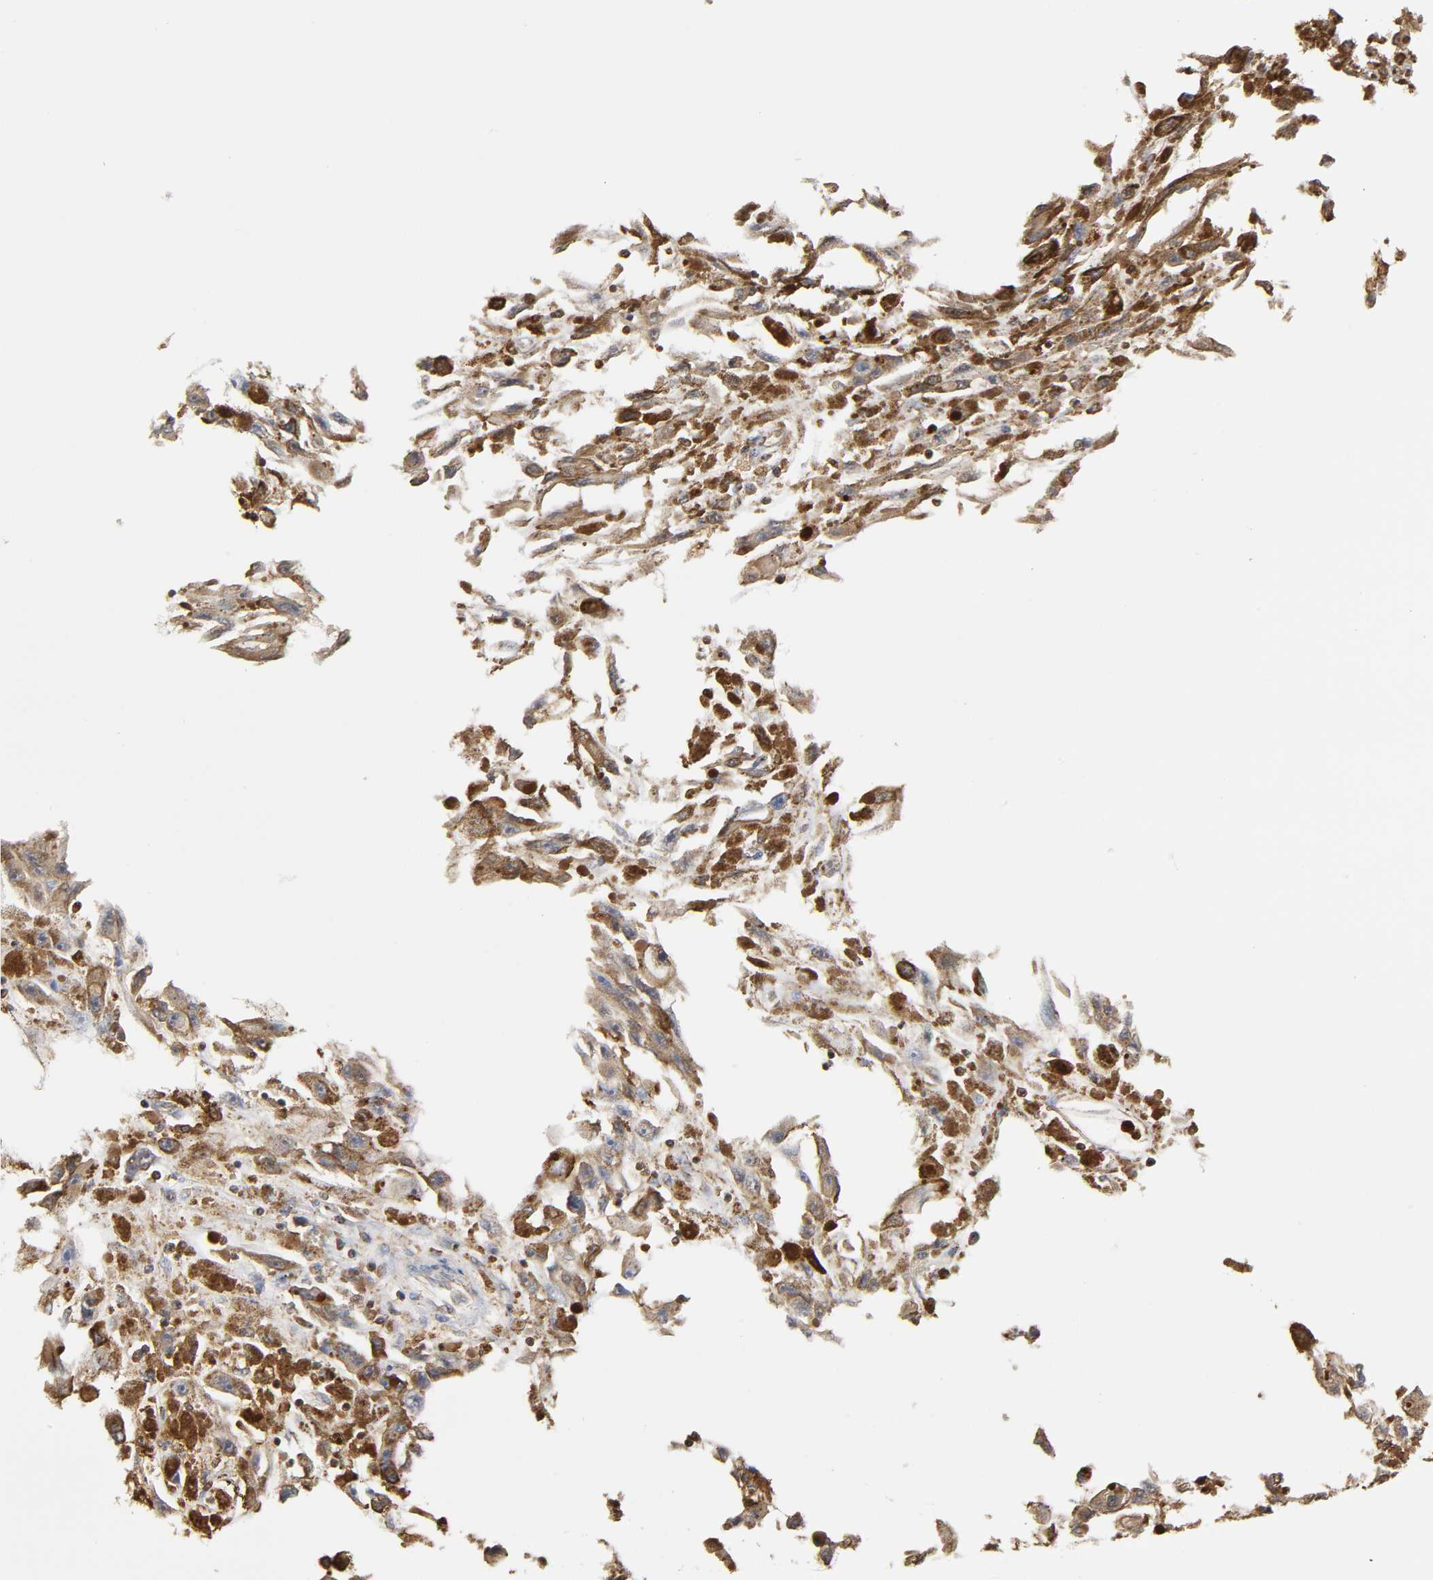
{"staining": {"intensity": "moderate", "quantity": ">75%", "location": "cytoplasmic/membranous"}, "tissue": "melanoma", "cell_type": "Tumor cells", "image_type": "cancer", "snomed": [{"axis": "morphology", "description": "Malignant melanoma, NOS"}, {"axis": "topography", "description": "Skin"}], "caption": "Protein staining of malignant melanoma tissue shows moderate cytoplasmic/membranous positivity in about >75% of tumor cells.", "gene": "ANXA11", "patient": {"sex": "female", "age": 104}}